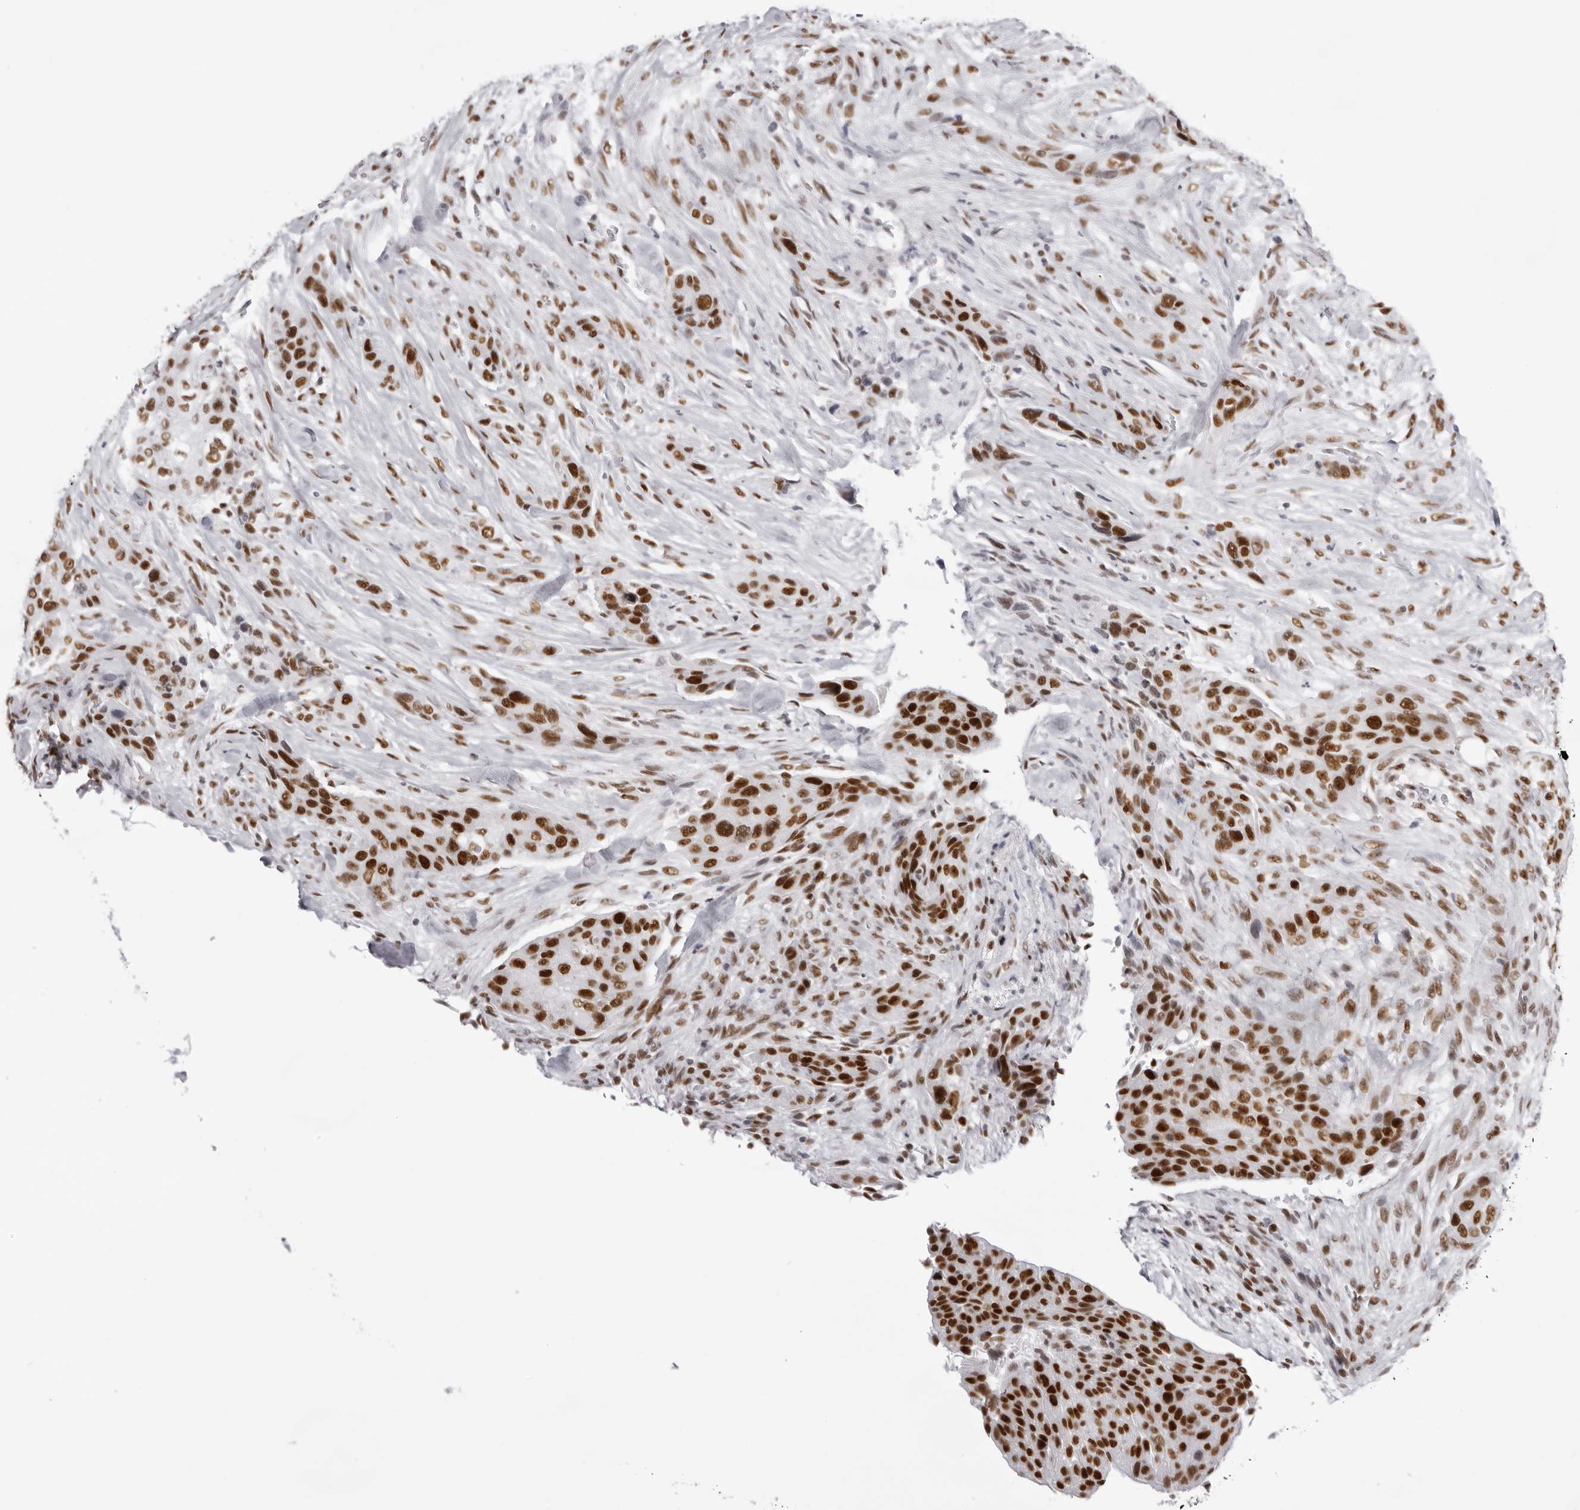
{"staining": {"intensity": "strong", "quantity": ">75%", "location": "nuclear"}, "tissue": "urothelial cancer", "cell_type": "Tumor cells", "image_type": "cancer", "snomed": [{"axis": "morphology", "description": "Urothelial carcinoma, High grade"}, {"axis": "topography", "description": "Urinary bladder"}], "caption": "This is an image of immunohistochemistry (IHC) staining of urothelial cancer, which shows strong expression in the nuclear of tumor cells.", "gene": "IRF2BP2", "patient": {"sex": "male", "age": 35}}